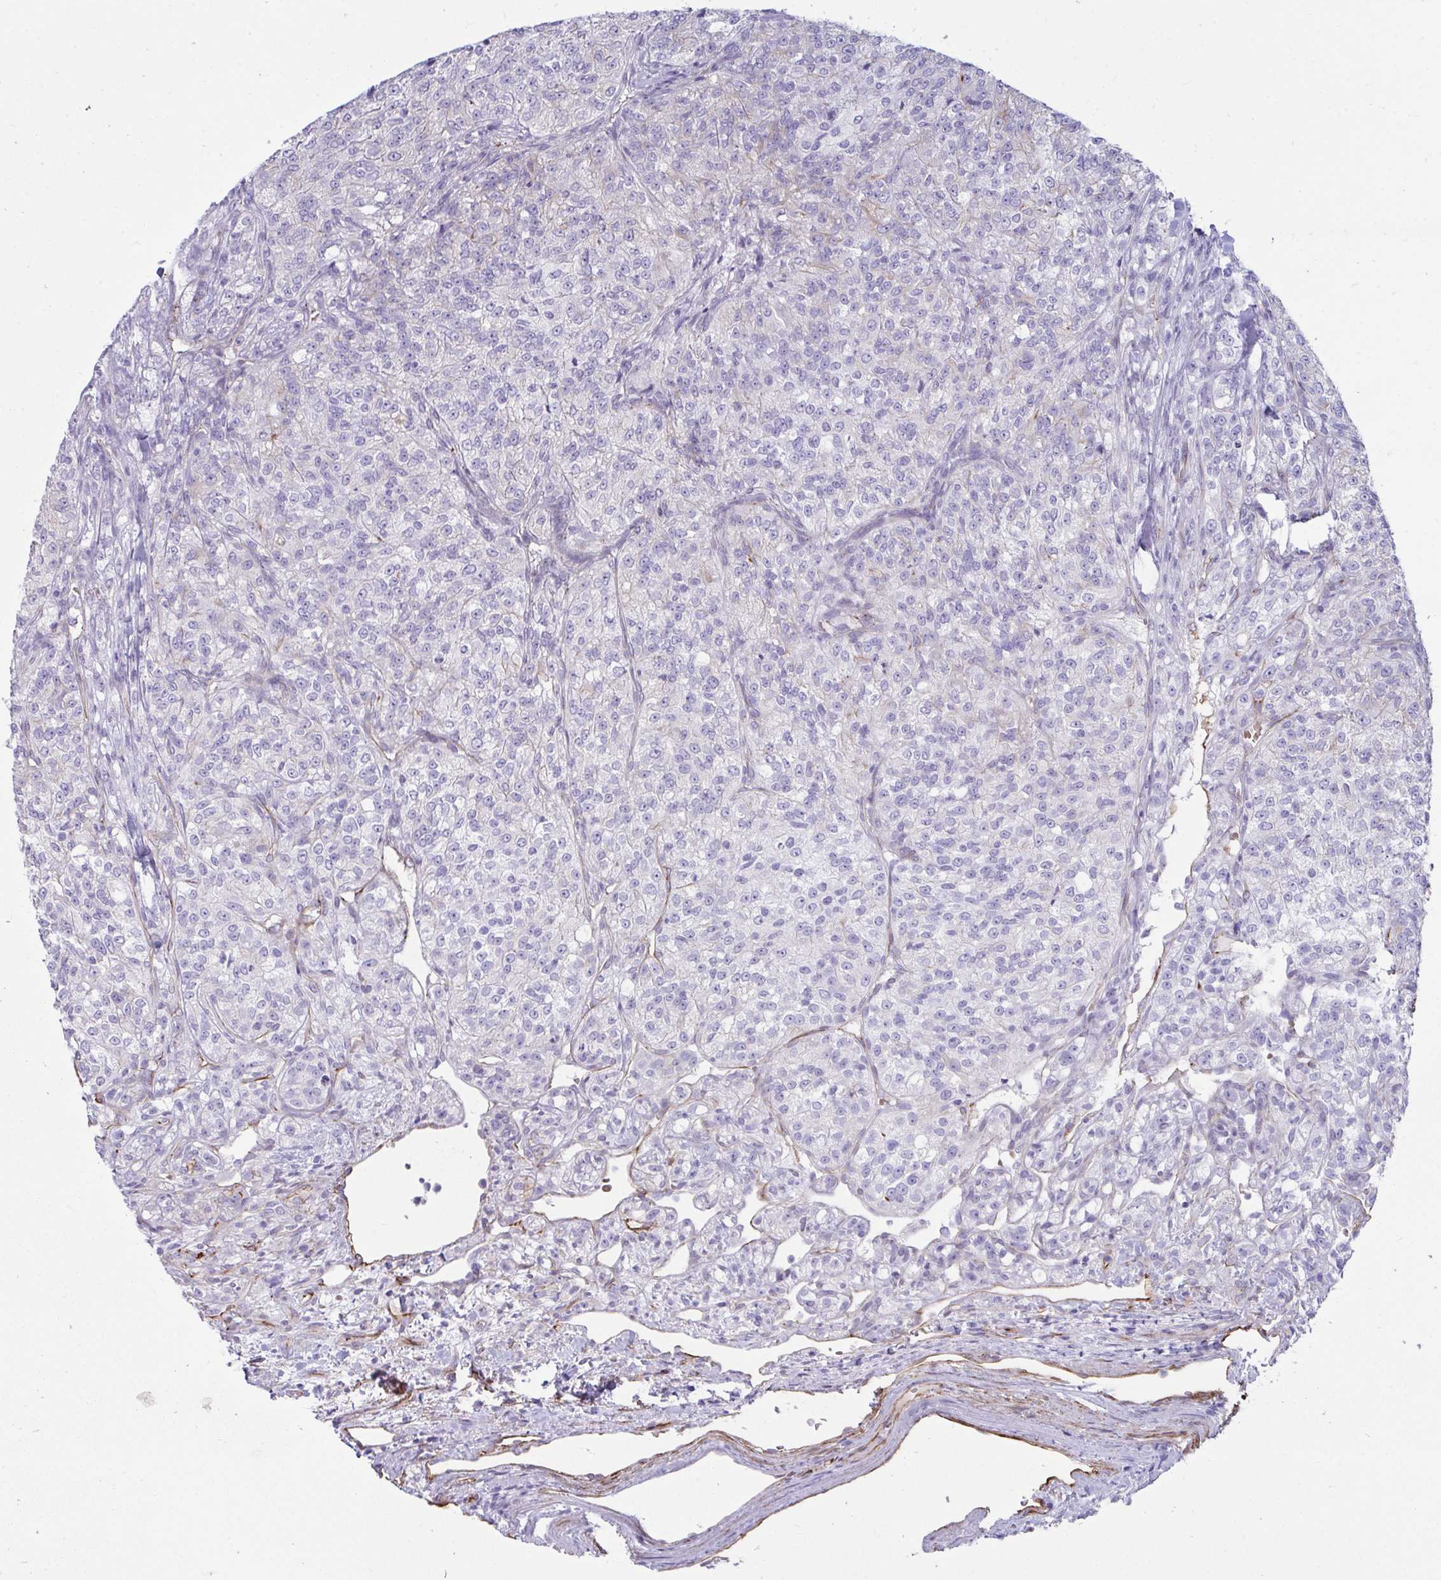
{"staining": {"intensity": "negative", "quantity": "none", "location": "none"}, "tissue": "renal cancer", "cell_type": "Tumor cells", "image_type": "cancer", "snomed": [{"axis": "morphology", "description": "Adenocarcinoma, NOS"}, {"axis": "topography", "description": "Kidney"}], "caption": "An IHC image of adenocarcinoma (renal) is shown. There is no staining in tumor cells of adenocarcinoma (renal).", "gene": "UBL3", "patient": {"sex": "female", "age": 63}}